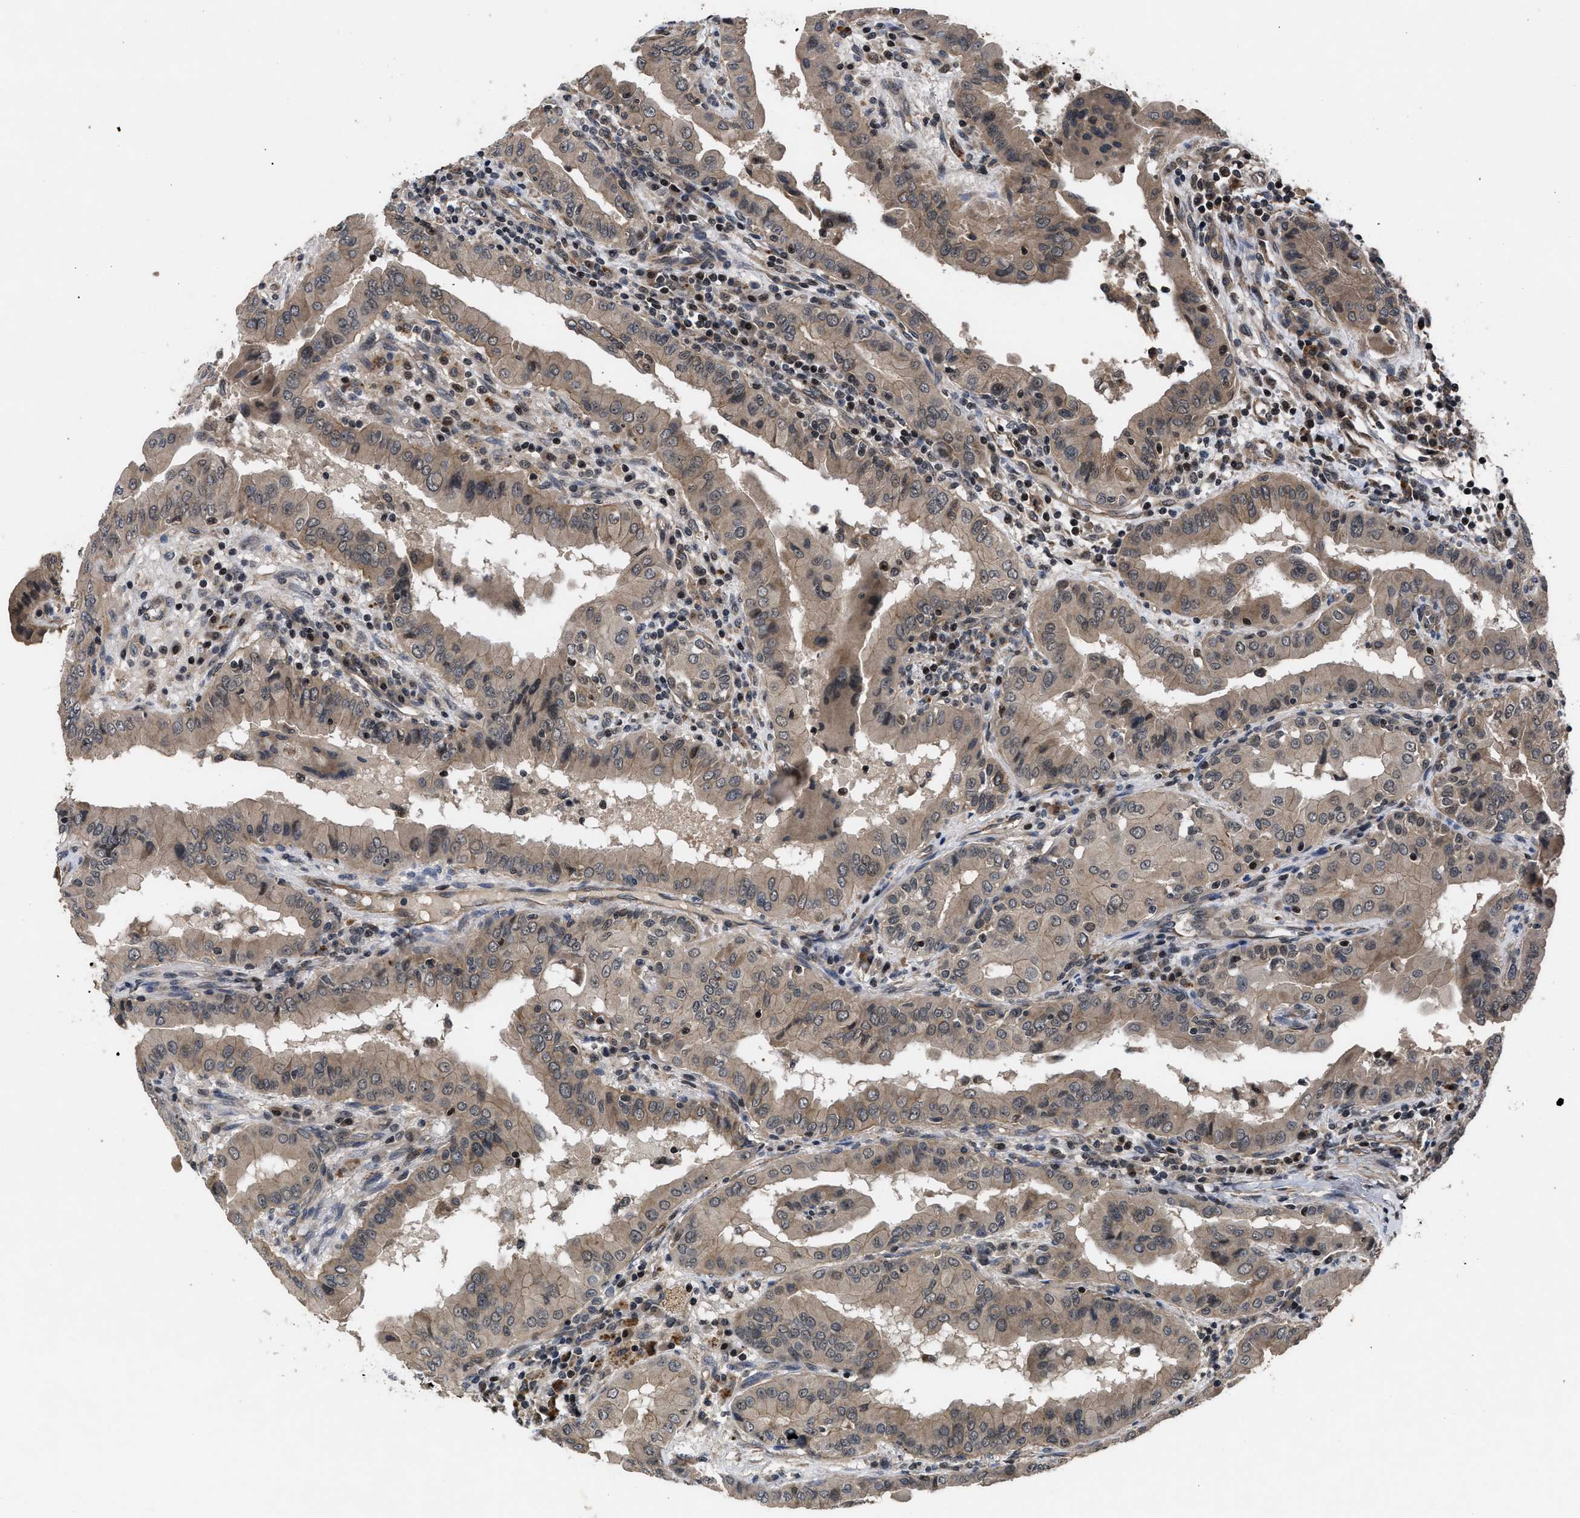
{"staining": {"intensity": "moderate", "quantity": ">75%", "location": "cytoplasmic/membranous"}, "tissue": "thyroid cancer", "cell_type": "Tumor cells", "image_type": "cancer", "snomed": [{"axis": "morphology", "description": "Papillary adenocarcinoma, NOS"}, {"axis": "topography", "description": "Thyroid gland"}], "caption": "Moderate cytoplasmic/membranous protein staining is present in about >75% of tumor cells in papillary adenocarcinoma (thyroid).", "gene": "DNAJC14", "patient": {"sex": "male", "age": 33}}